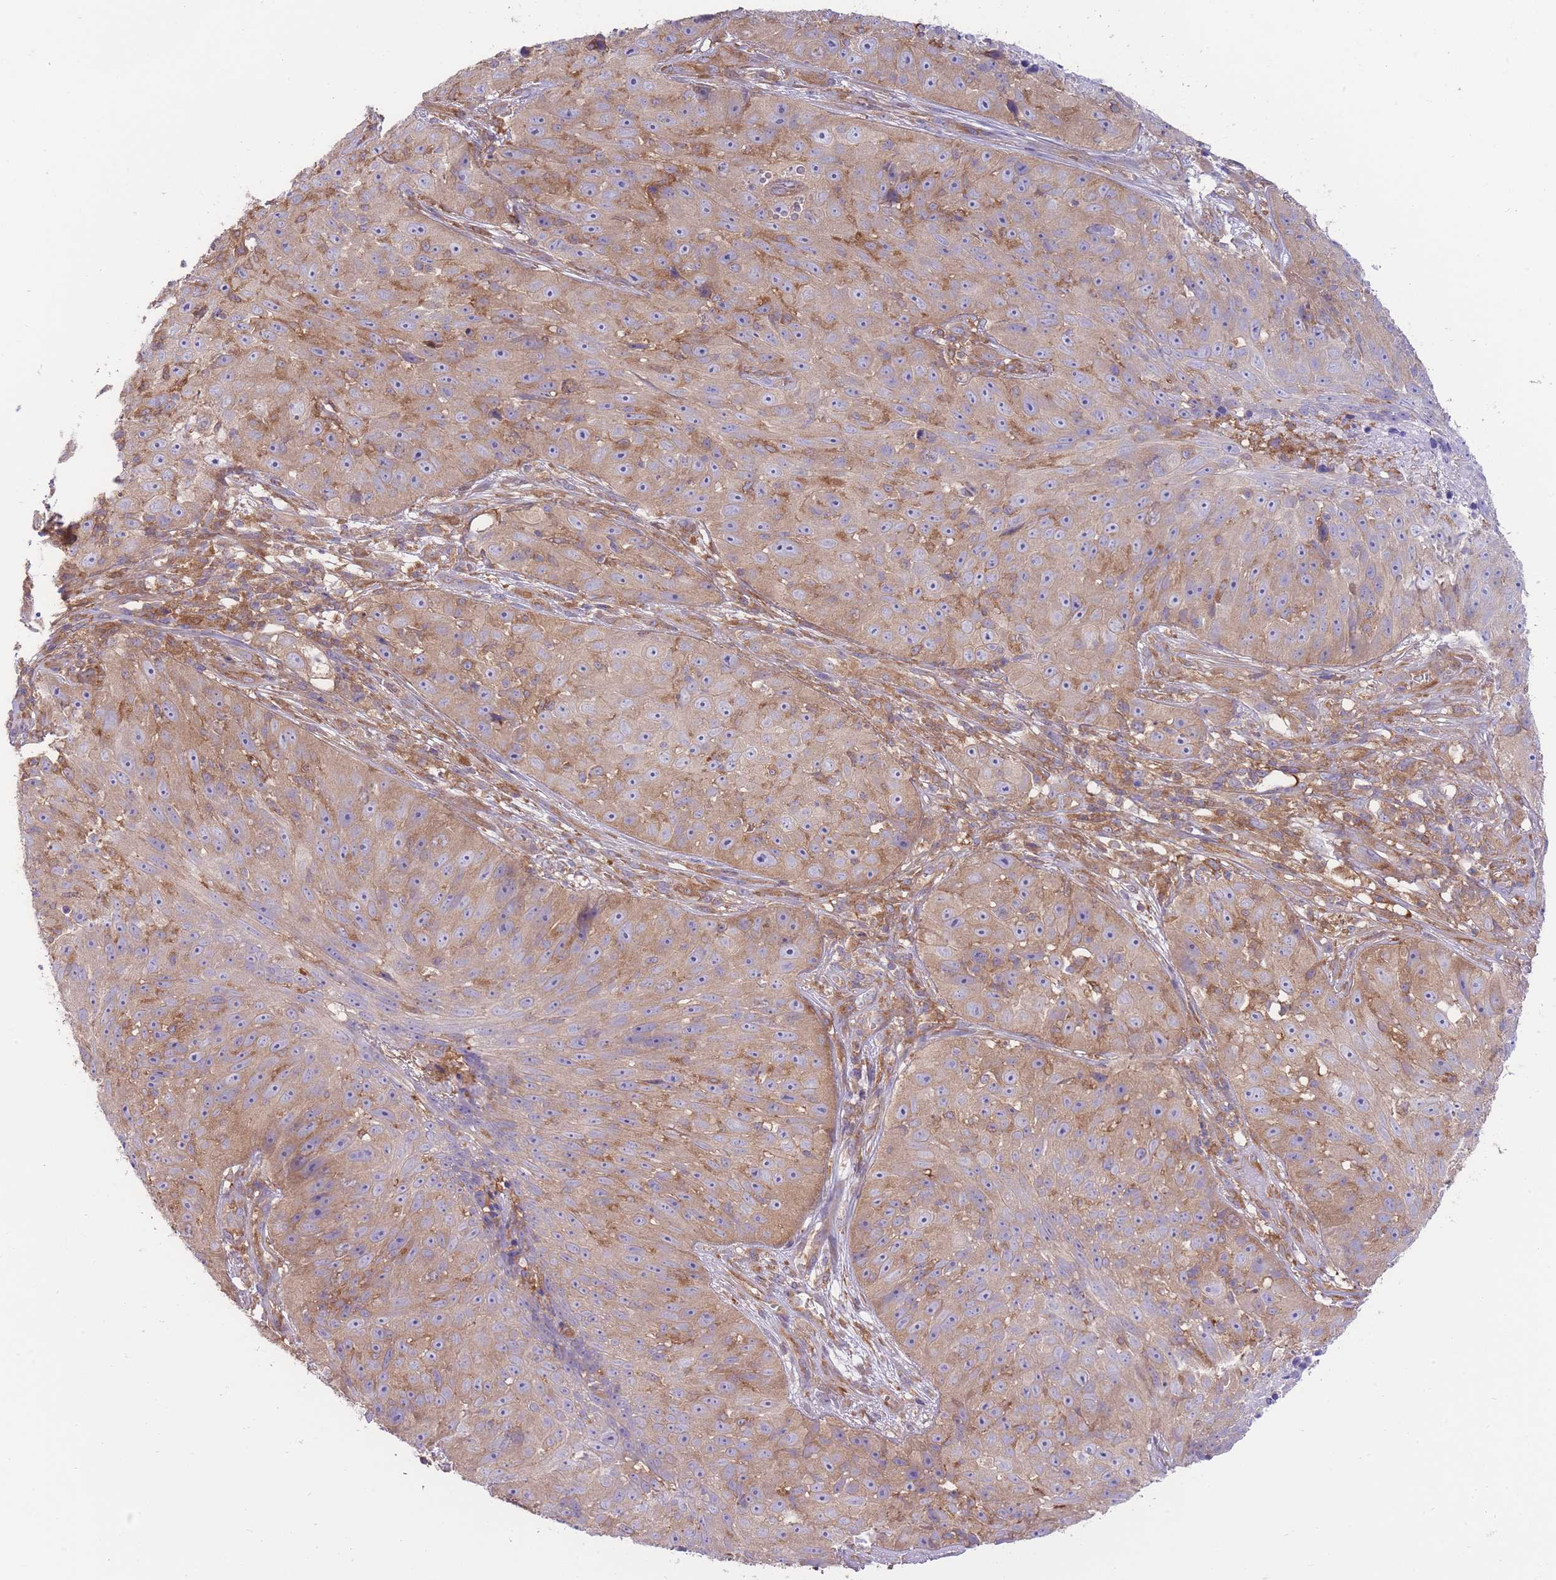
{"staining": {"intensity": "weak", "quantity": ">75%", "location": "cytoplasmic/membranous"}, "tissue": "skin cancer", "cell_type": "Tumor cells", "image_type": "cancer", "snomed": [{"axis": "morphology", "description": "Squamous cell carcinoma, NOS"}, {"axis": "topography", "description": "Skin"}], "caption": "IHC staining of squamous cell carcinoma (skin), which reveals low levels of weak cytoplasmic/membranous staining in about >75% of tumor cells indicating weak cytoplasmic/membranous protein staining. The staining was performed using DAB (brown) for protein detection and nuclei were counterstained in hematoxylin (blue).", "gene": "PRKAR1A", "patient": {"sex": "female", "age": 87}}